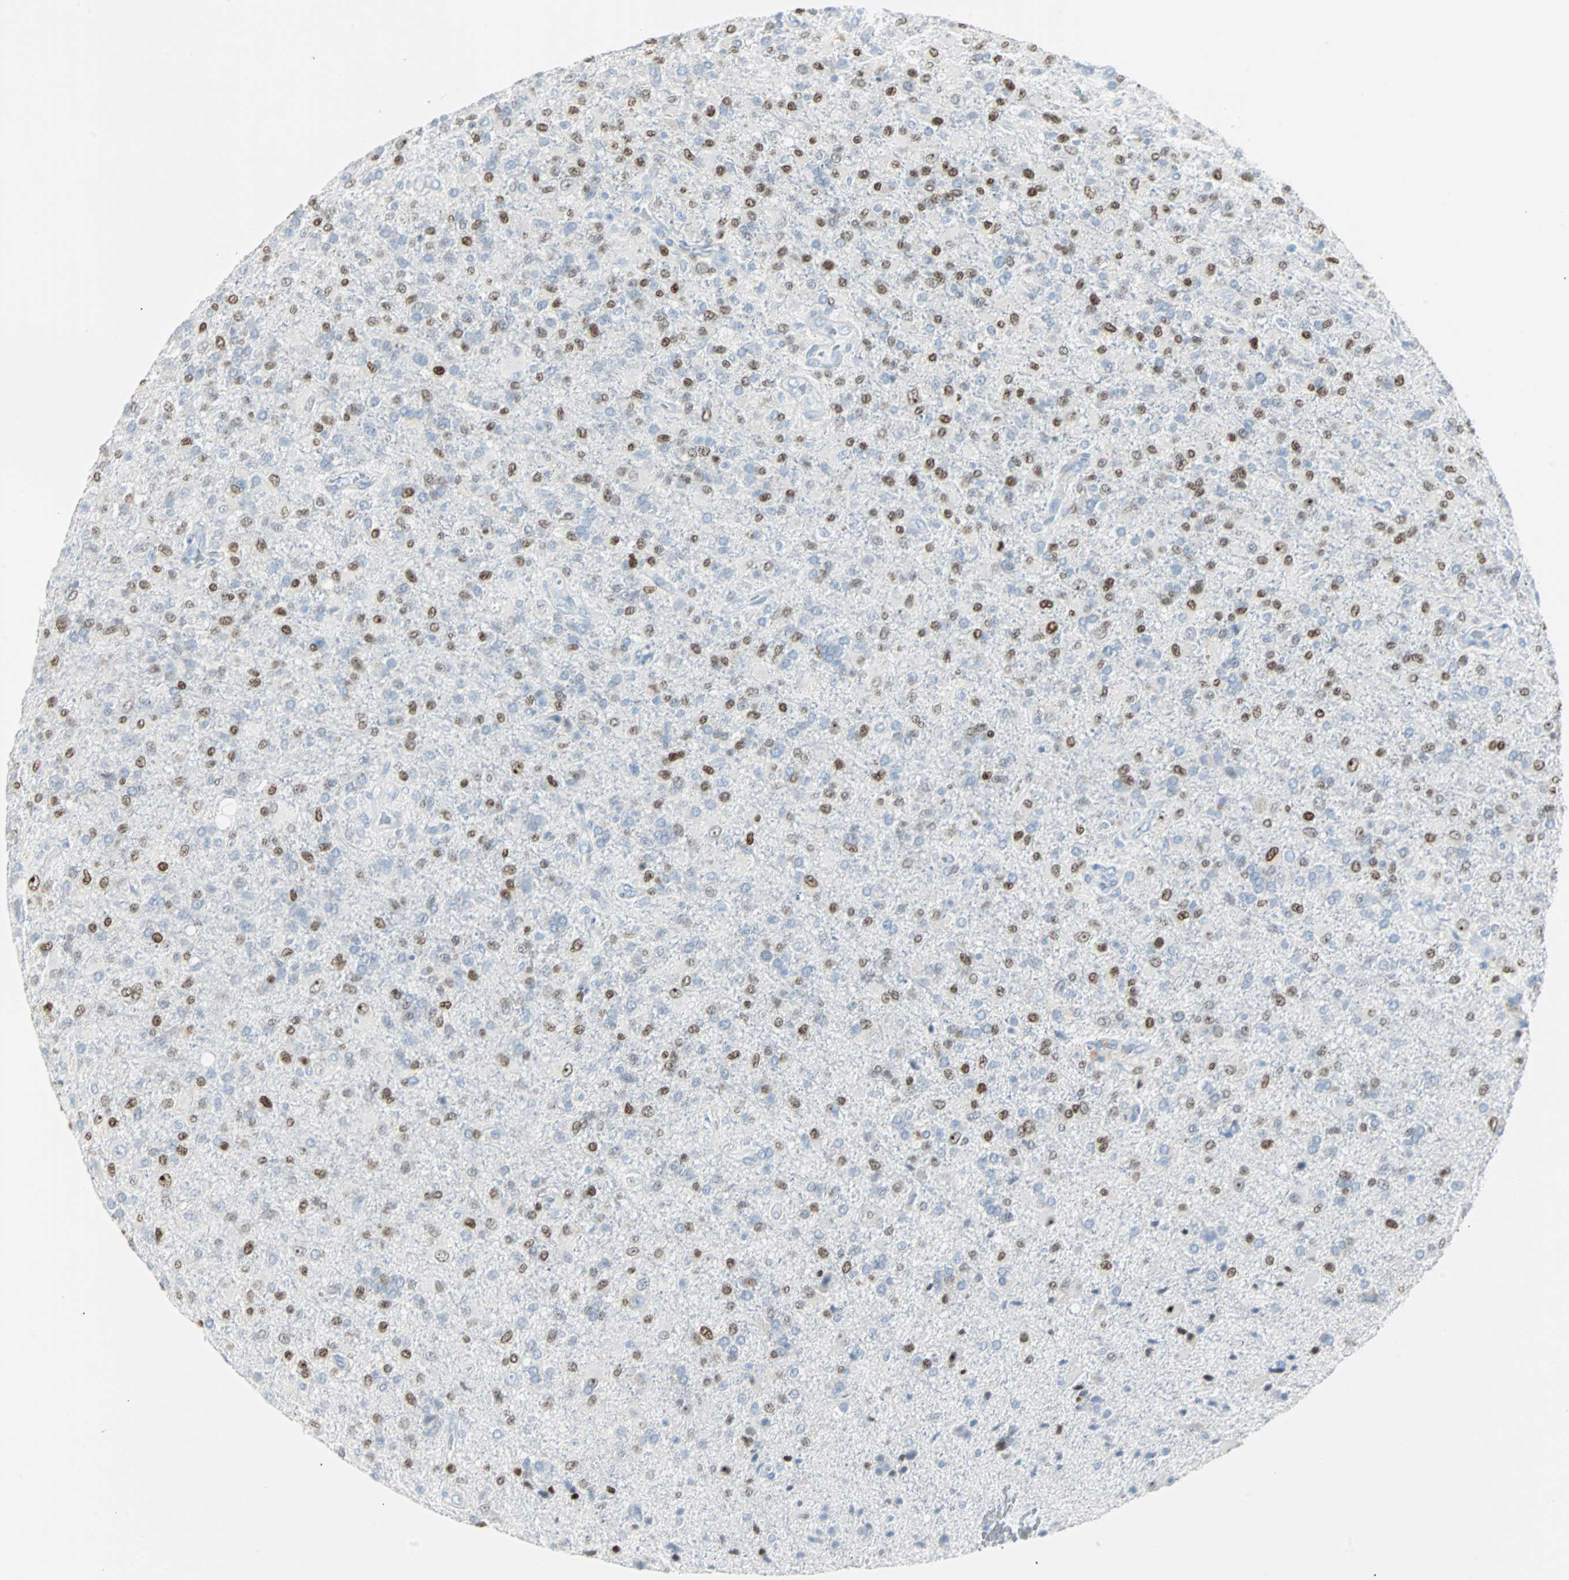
{"staining": {"intensity": "moderate", "quantity": "25%-75%", "location": "nuclear"}, "tissue": "glioma", "cell_type": "Tumor cells", "image_type": "cancer", "snomed": [{"axis": "morphology", "description": "Glioma, malignant, High grade"}, {"axis": "topography", "description": "Brain"}], "caption": "Protein expression analysis of glioma displays moderate nuclear expression in about 25%-75% of tumor cells. (DAB (3,3'-diaminobenzidine) = brown stain, brightfield microscopy at high magnification).", "gene": "IL33", "patient": {"sex": "male", "age": 71}}